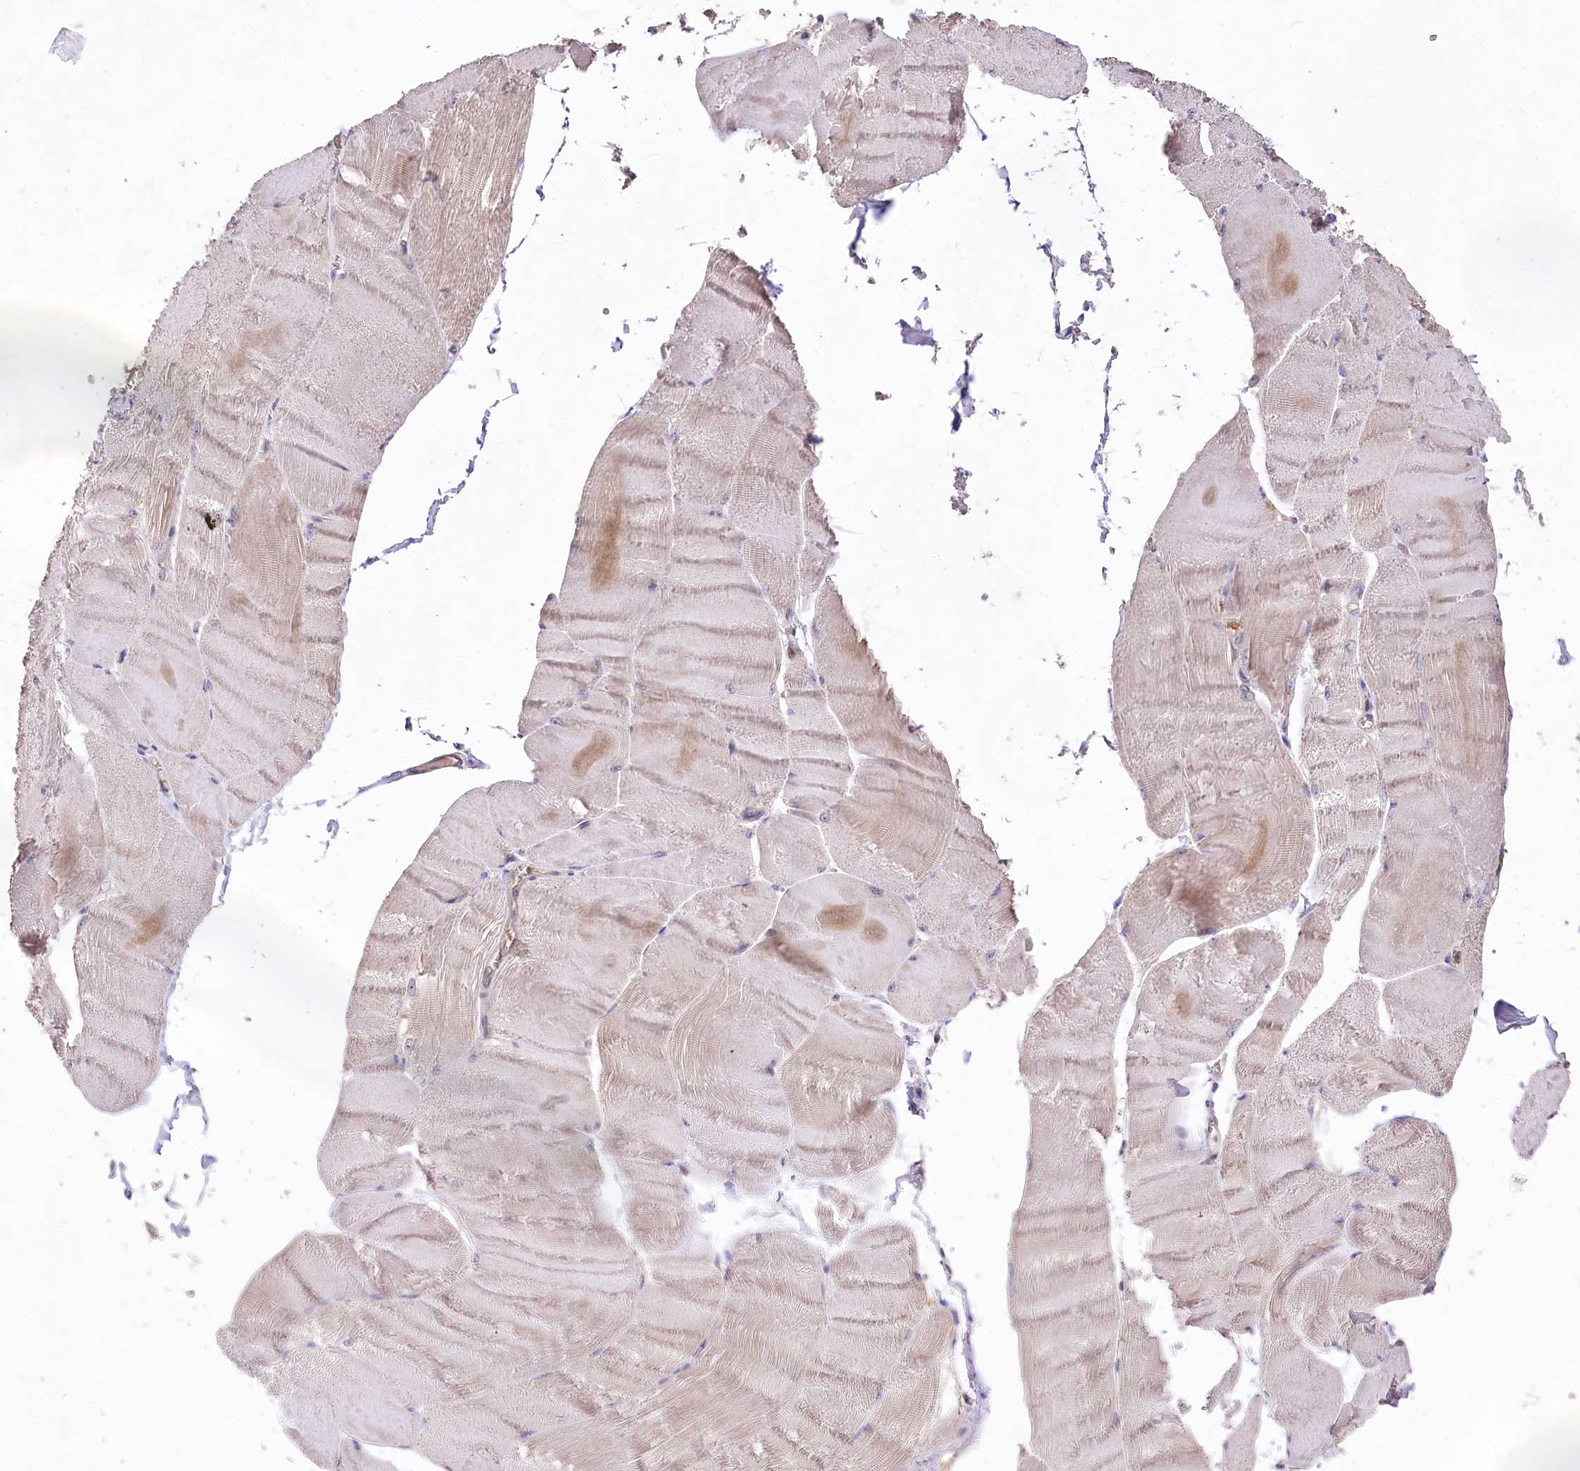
{"staining": {"intensity": "weak", "quantity": "25%-75%", "location": "cytoplasmic/membranous"}, "tissue": "skeletal muscle", "cell_type": "Myocytes", "image_type": "normal", "snomed": [{"axis": "morphology", "description": "Normal tissue, NOS"}, {"axis": "morphology", "description": "Basal cell carcinoma"}, {"axis": "topography", "description": "Skeletal muscle"}], "caption": "Myocytes exhibit weak cytoplasmic/membranous staining in approximately 25%-75% of cells in normal skeletal muscle. (brown staining indicates protein expression, while blue staining denotes nuclei).", "gene": "SERGEF", "patient": {"sex": "female", "age": 64}}